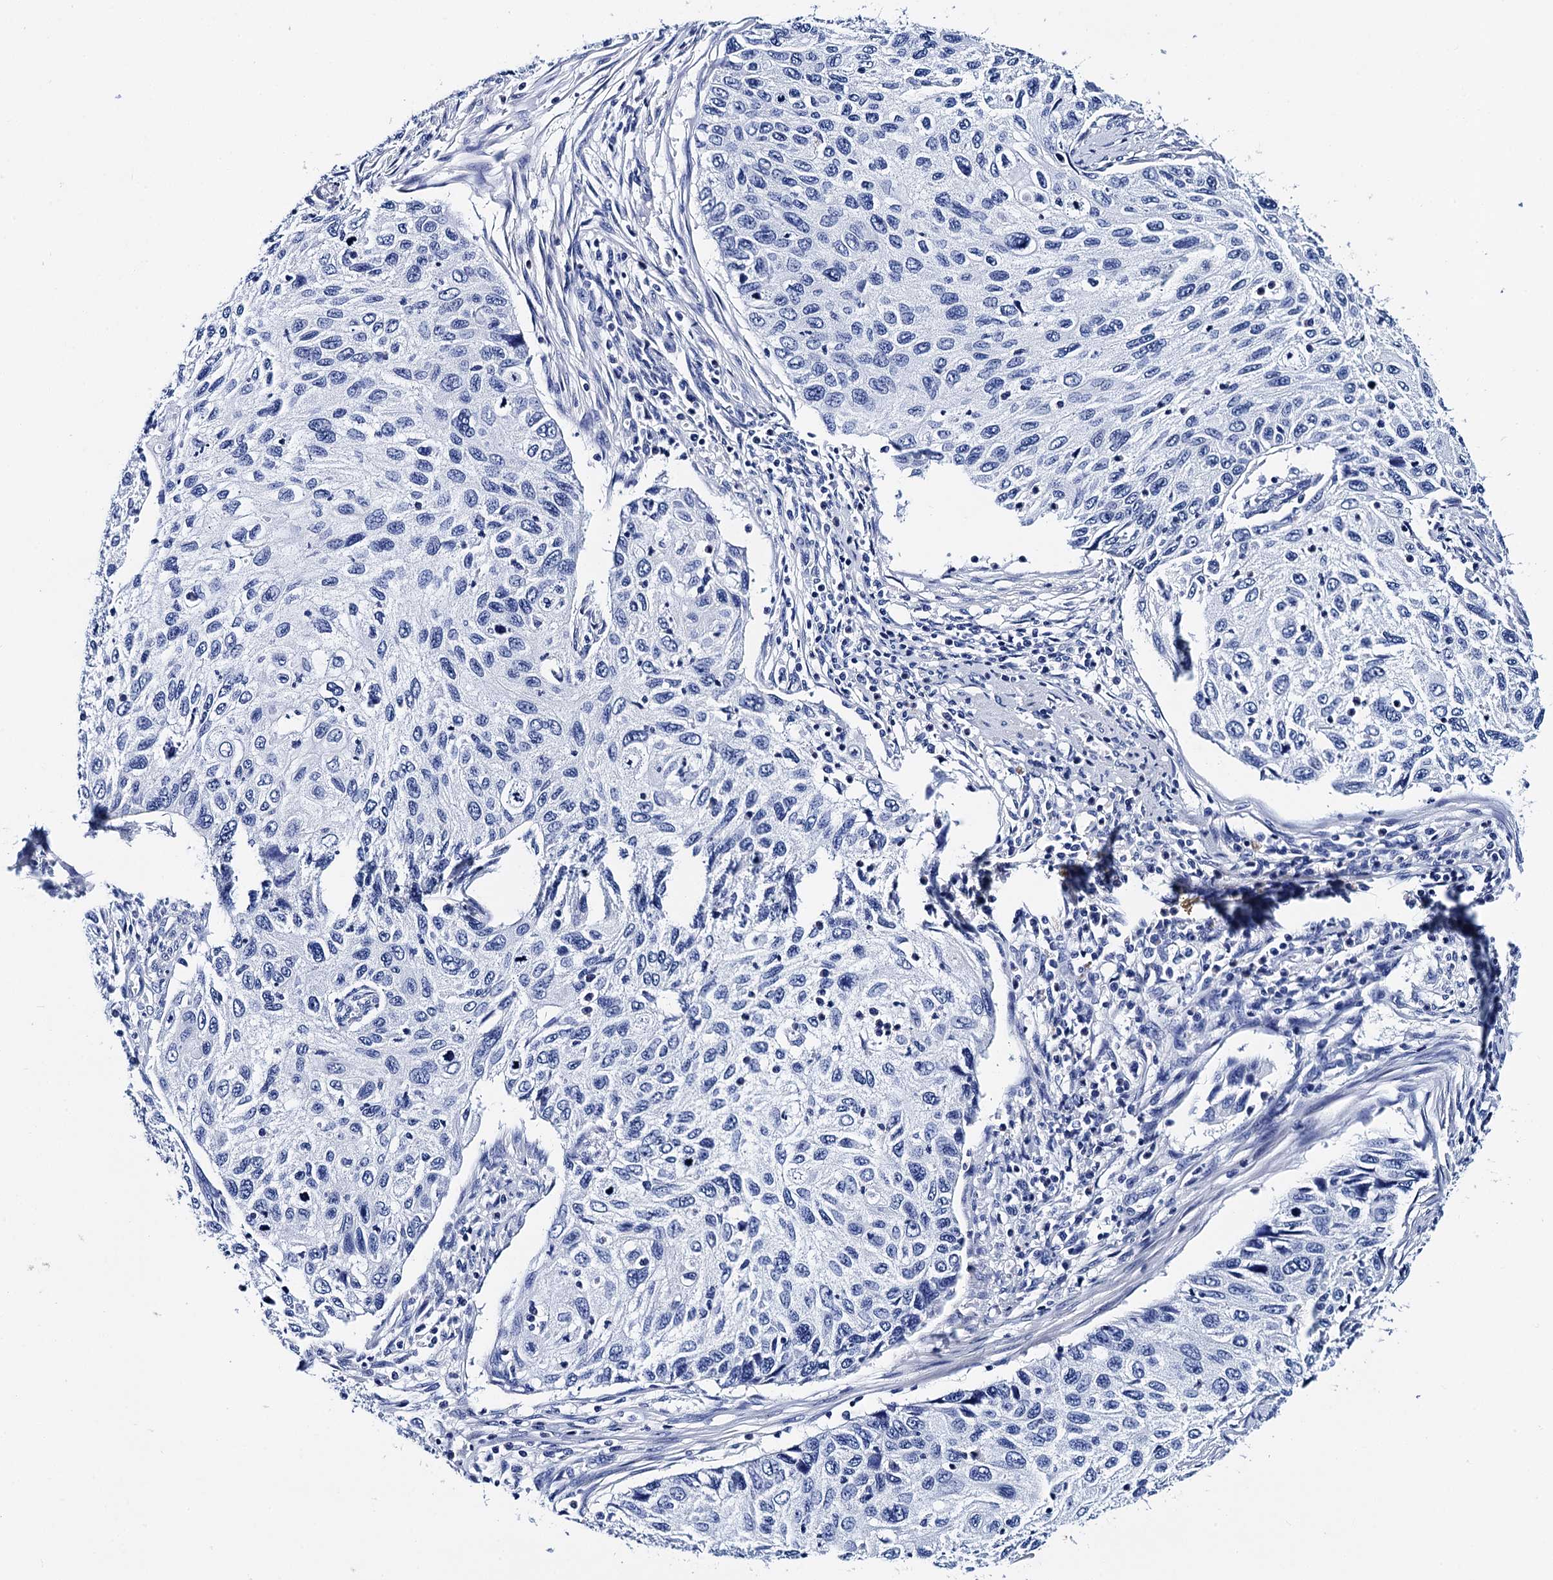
{"staining": {"intensity": "negative", "quantity": "none", "location": "none"}, "tissue": "cervical cancer", "cell_type": "Tumor cells", "image_type": "cancer", "snomed": [{"axis": "morphology", "description": "Squamous cell carcinoma, NOS"}, {"axis": "topography", "description": "Cervix"}], "caption": "This micrograph is of cervical cancer stained with IHC to label a protein in brown with the nuclei are counter-stained blue. There is no positivity in tumor cells.", "gene": "MYBPC3", "patient": {"sex": "female", "age": 70}}